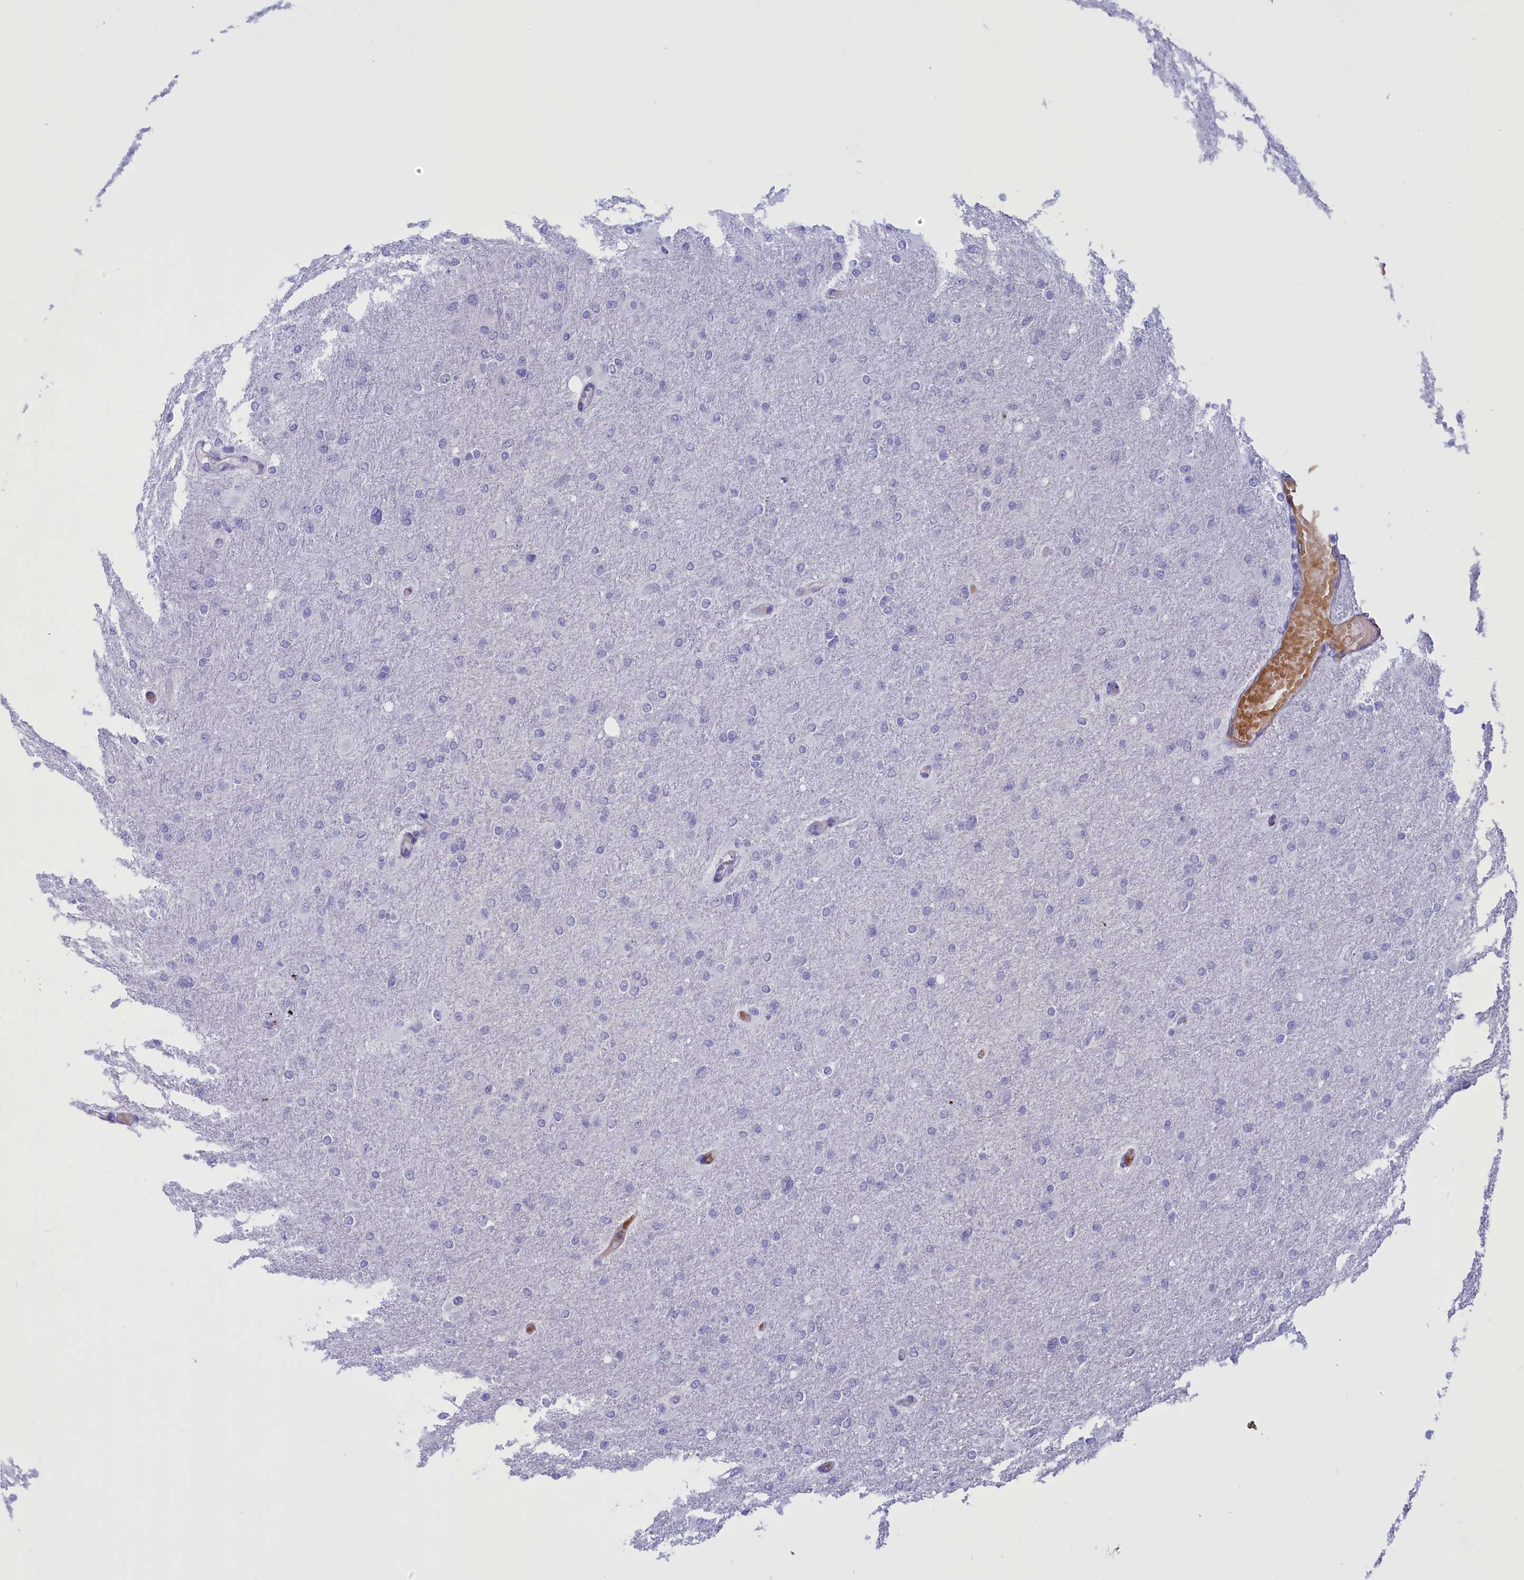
{"staining": {"intensity": "negative", "quantity": "none", "location": "none"}, "tissue": "glioma", "cell_type": "Tumor cells", "image_type": "cancer", "snomed": [{"axis": "morphology", "description": "Glioma, malignant, High grade"}, {"axis": "topography", "description": "Cerebral cortex"}], "caption": "DAB (3,3'-diaminobenzidine) immunohistochemical staining of human glioma displays no significant staining in tumor cells. (DAB immunohistochemistry (IHC), high magnification).", "gene": "GAPDHS", "patient": {"sex": "female", "age": 36}}